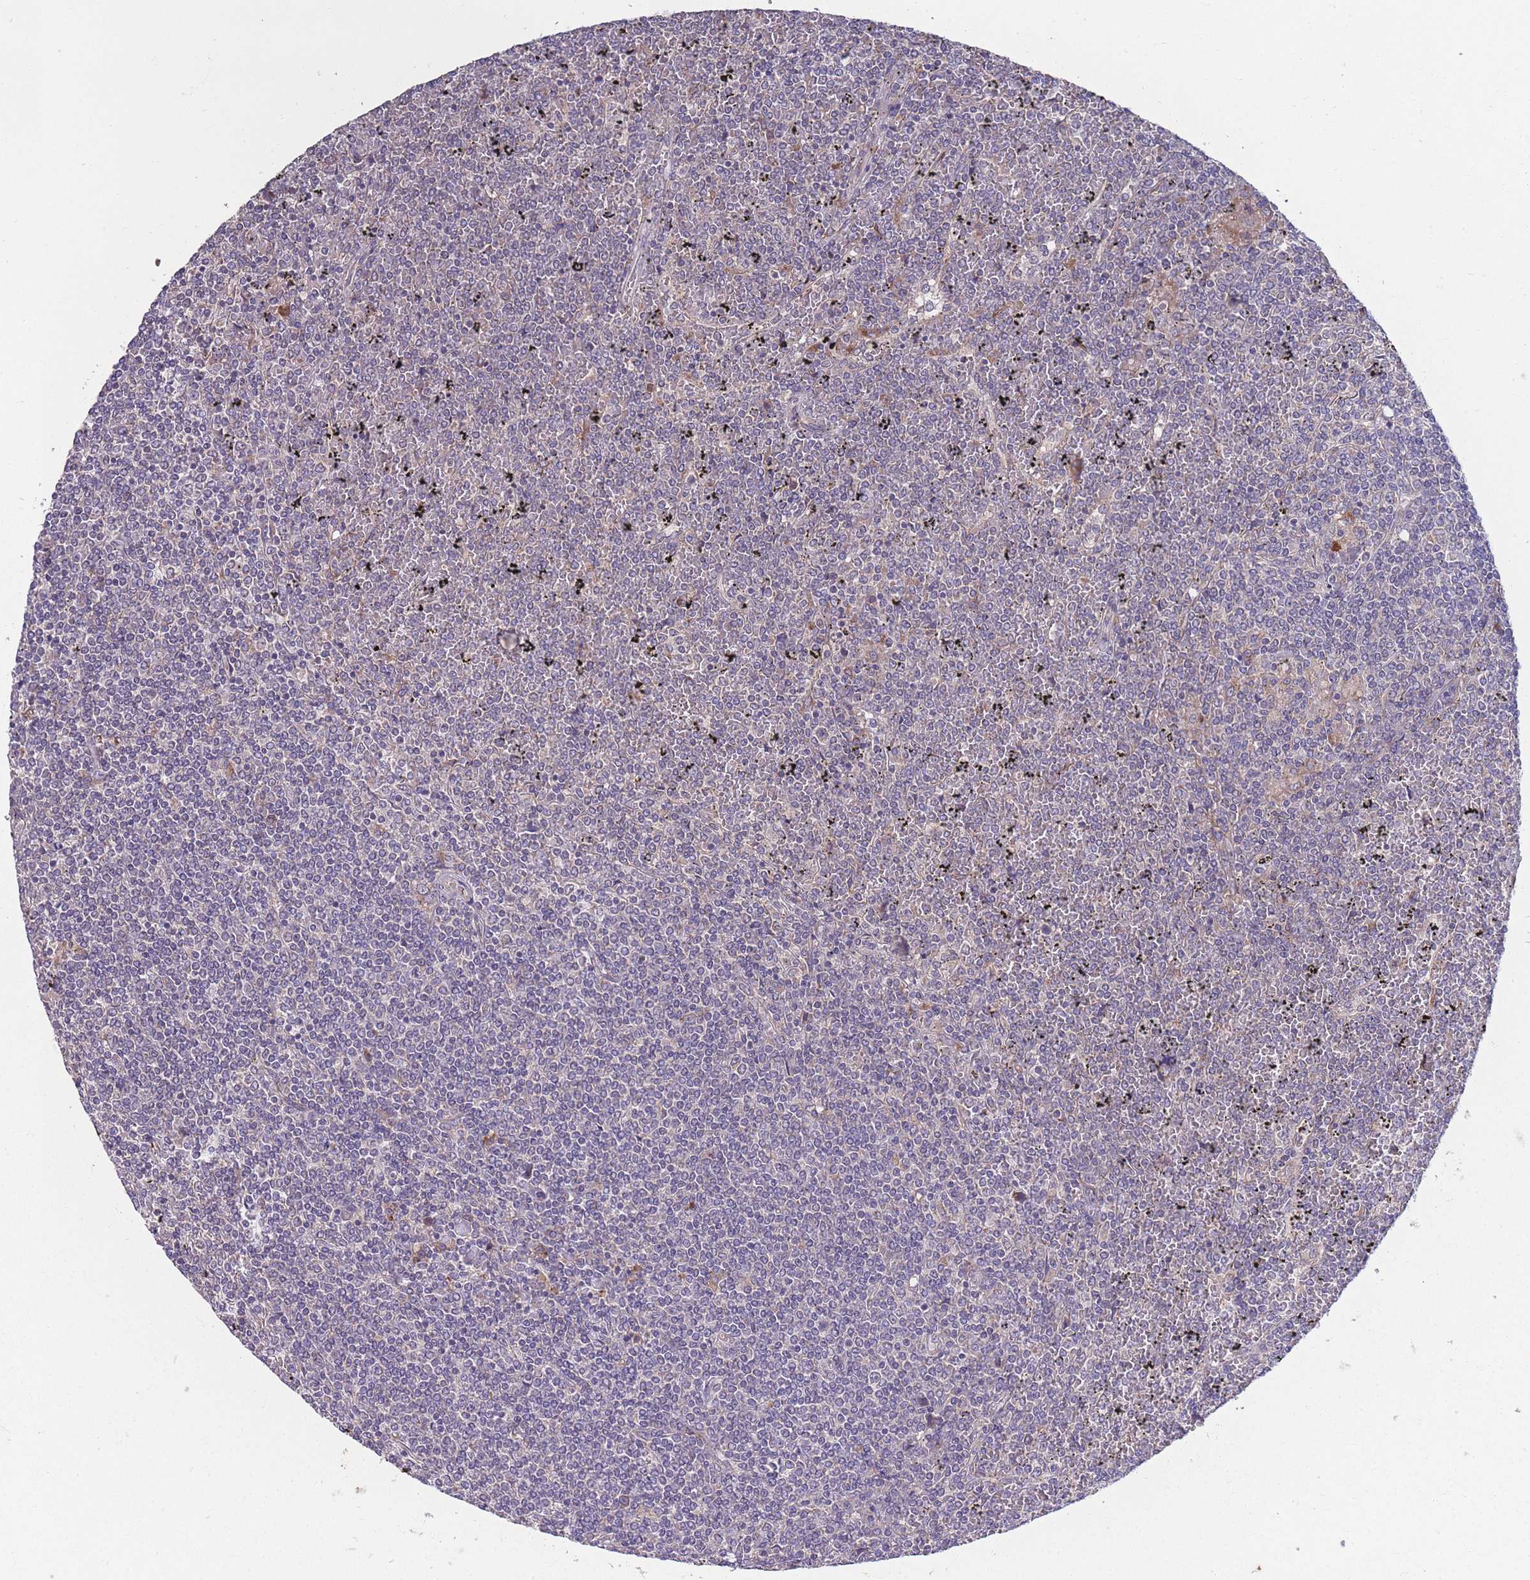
{"staining": {"intensity": "weak", "quantity": "<25%", "location": "cytoplasmic/membranous"}, "tissue": "lymphoma", "cell_type": "Tumor cells", "image_type": "cancer", "snomed": [{"axis": "morphology", "description": "Malignant lymphoma, non-Hodgkin's type, Low grade"}, {"axis": "topography", "description": "Spleen"}], "caption": "A histopathology image of human malignant lymphoma, non-Hodgkin's type (low-grade) is negative for staining in tumor cells.", "gene": "STIM2", "patient": {"sex": "female", "age": 19}}